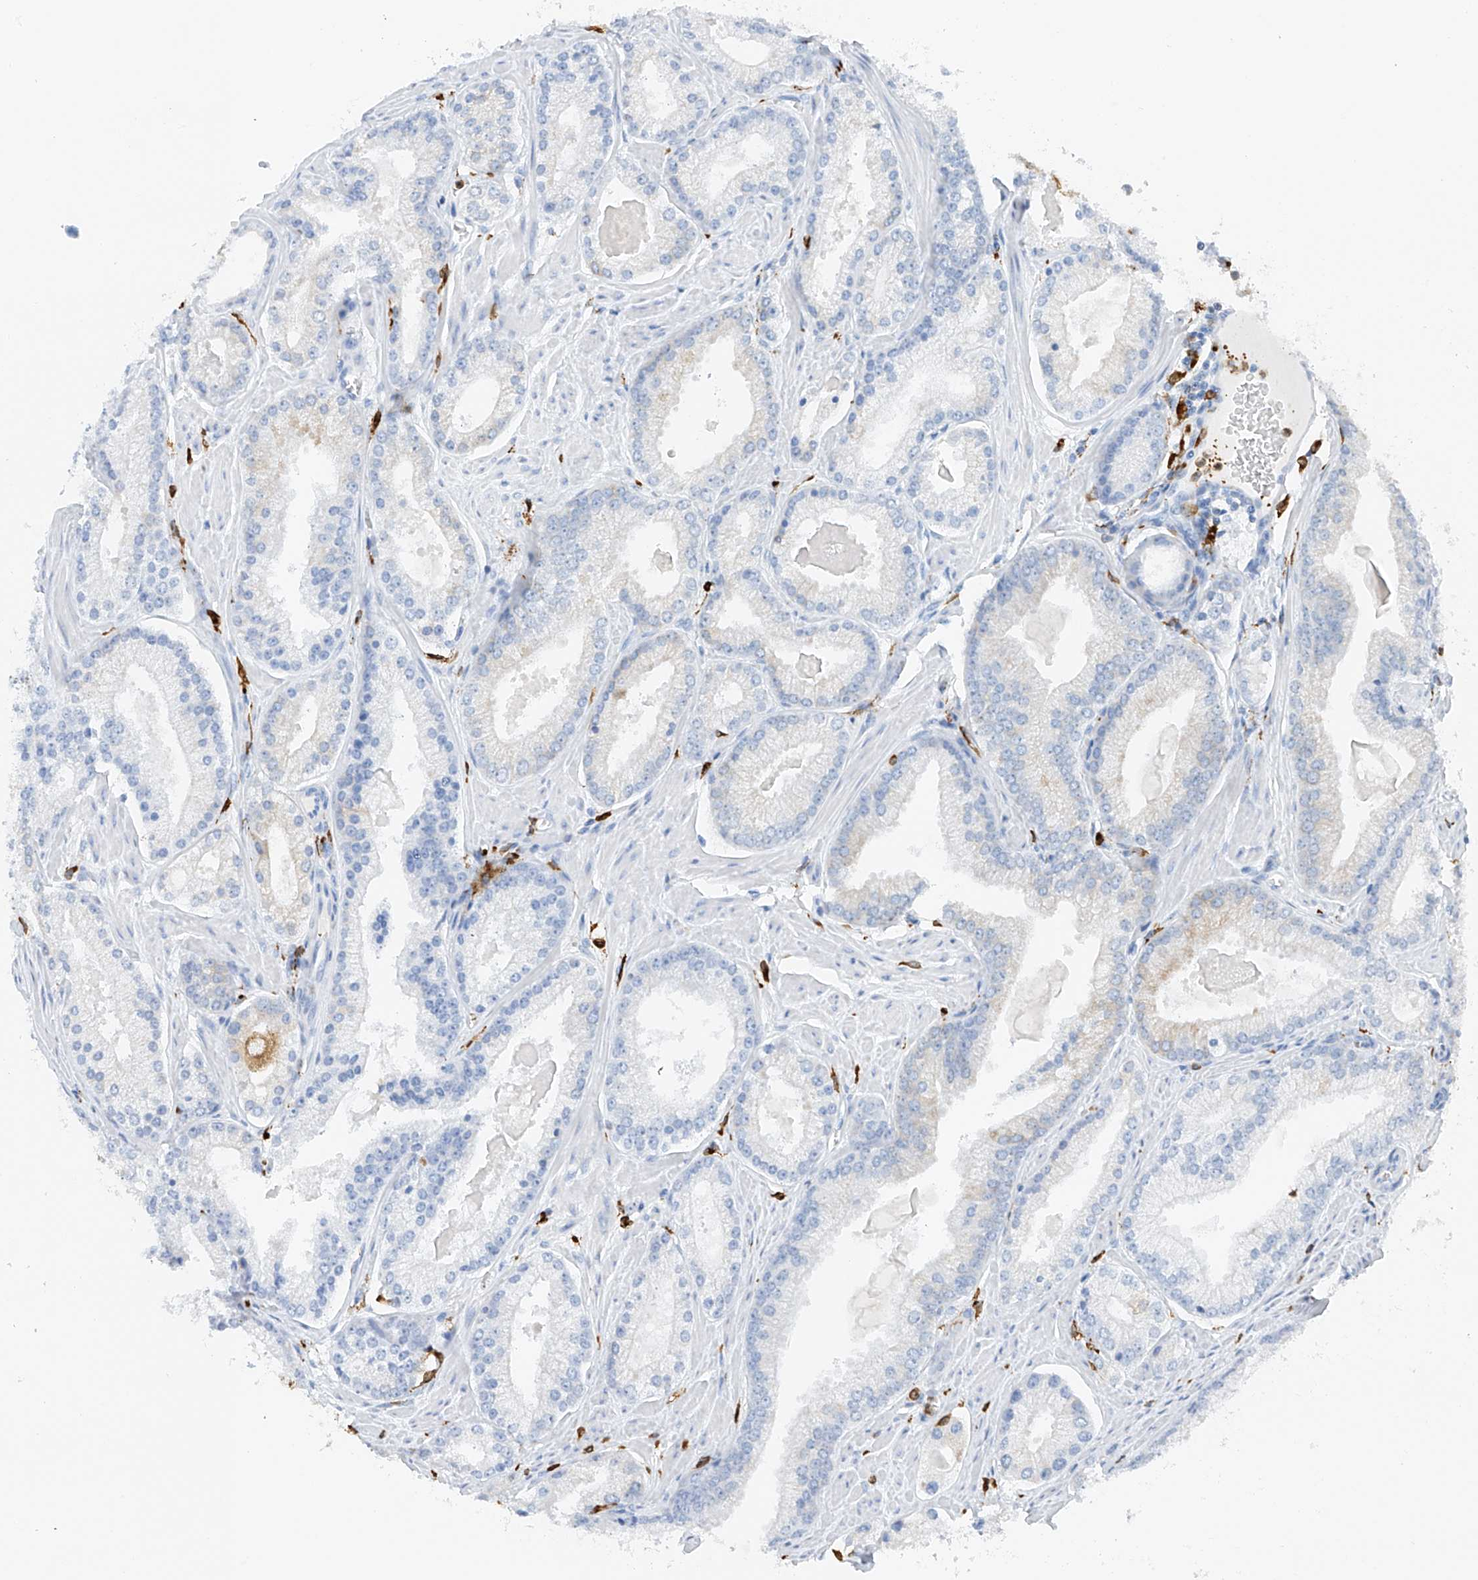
{"staining": {"intensity": "negative", "quantity": "none", "location": "none"}, "tissue": "prostate cancer", "cell_type": "Tumor cells", "image_type": "cancer", "snomed": [{"axis": "morphology", "description": "Adenocarcinoma, Low grade"}, {"axis": "topography", "description": "Prostate"}], "caption": "Immunohistochemistry (IHC) image of prostate cancer stained for a protein (brown), which exhibits no positivity in tumor cells.", "gene": "TBXAS1", "patient": {"sex": "male", "age": 54}}